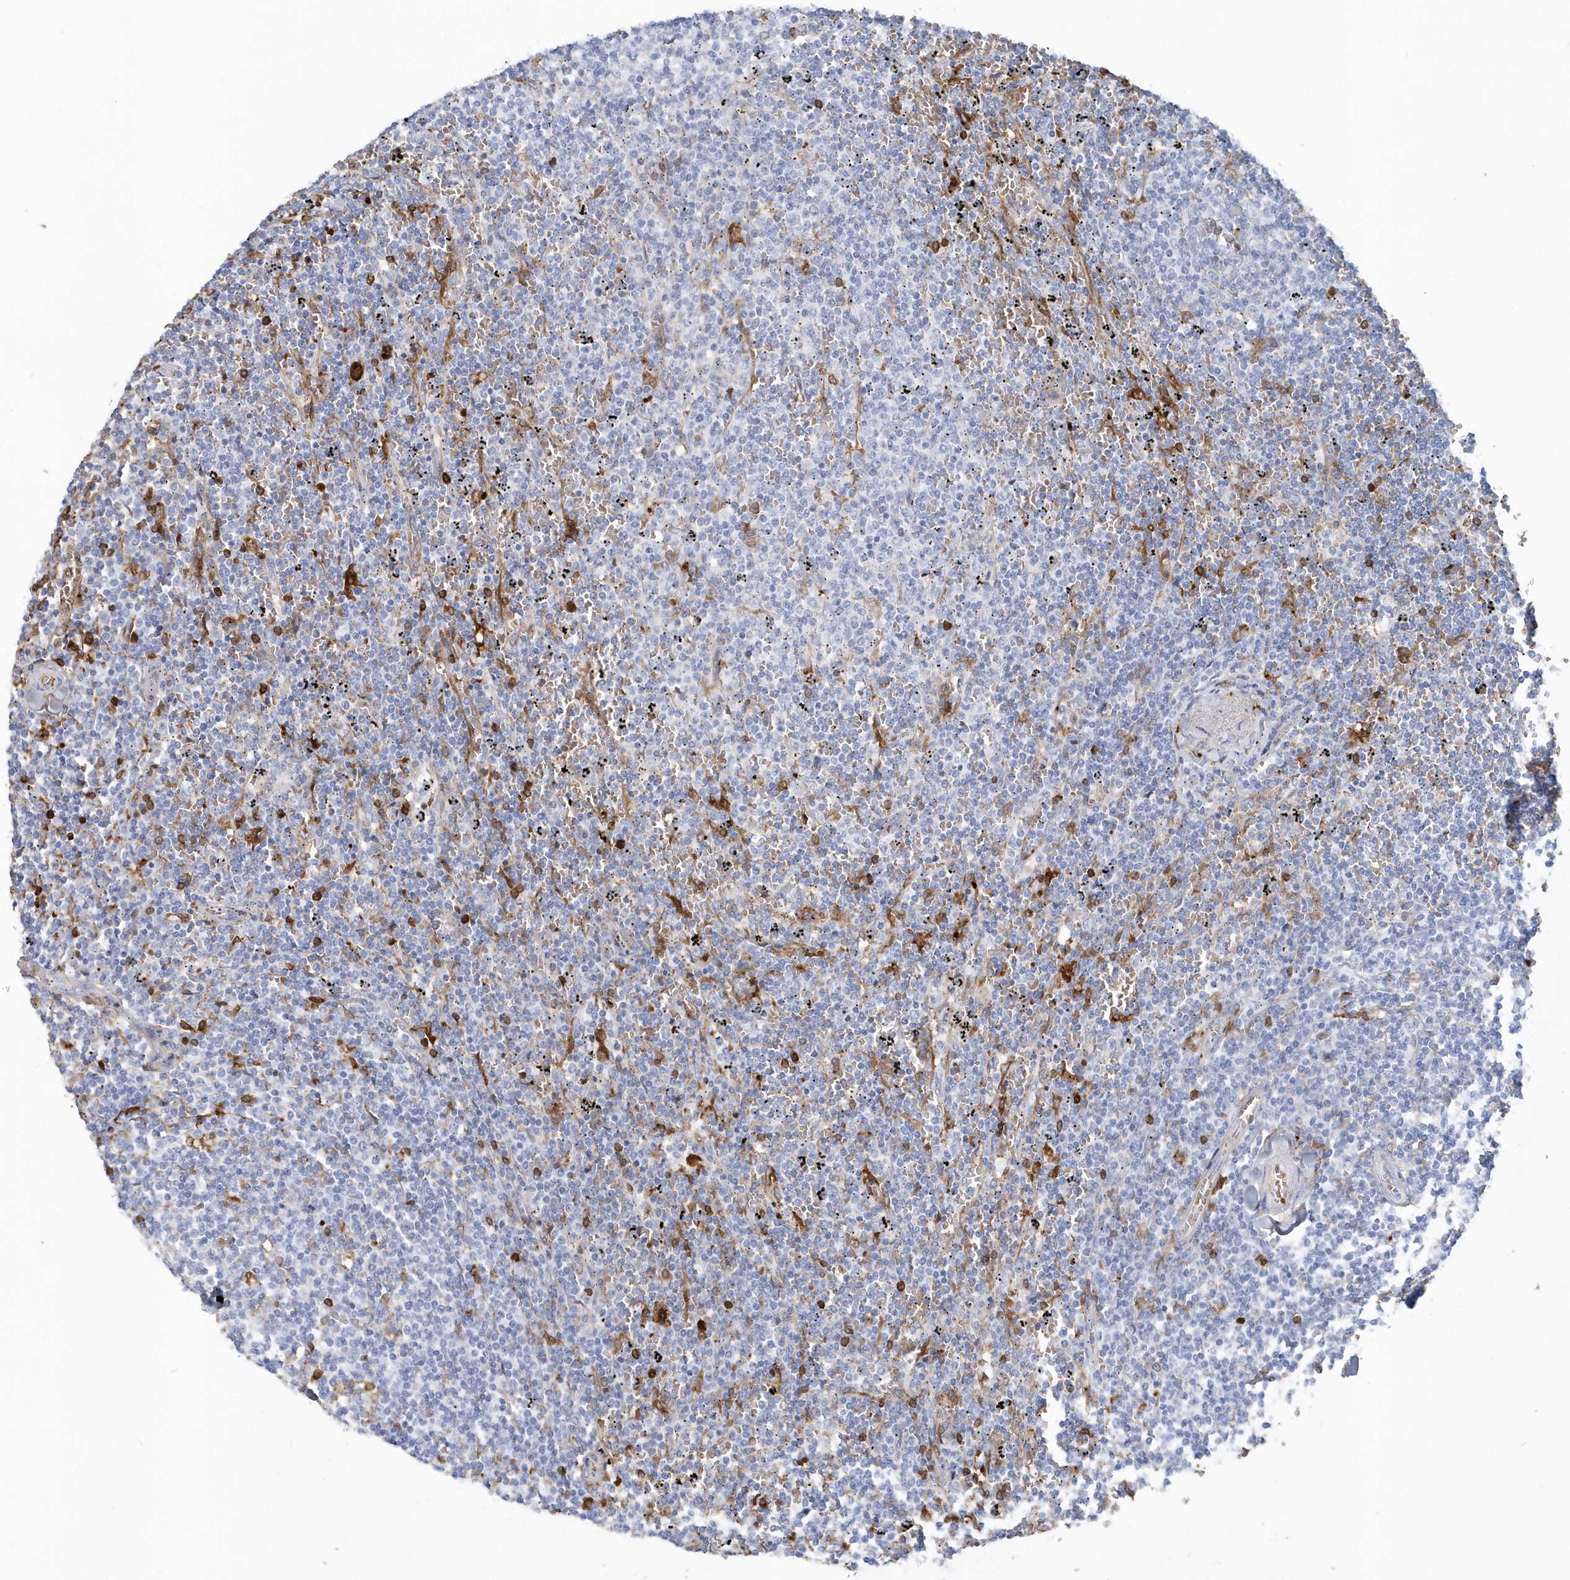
{"staining": {"intensity": "negative", "quantity": "none", "location": "none"}, "tissue": "lymphoma", "cell_type": "Tumor cells", "image_type": "cancer", "snomed": [{"axis": "morphology", "description": "Malignant lymphoma, non-Hodgkin's type, Low grade"}, {"axis": "topography", "description": "Spleen"}], "caption": "Lymphoma was stained to show a protein in brown. There is no significant positivity in tumor cells.", "gene": "HBA2", "patient": {"sex": "female", "age": 50}}